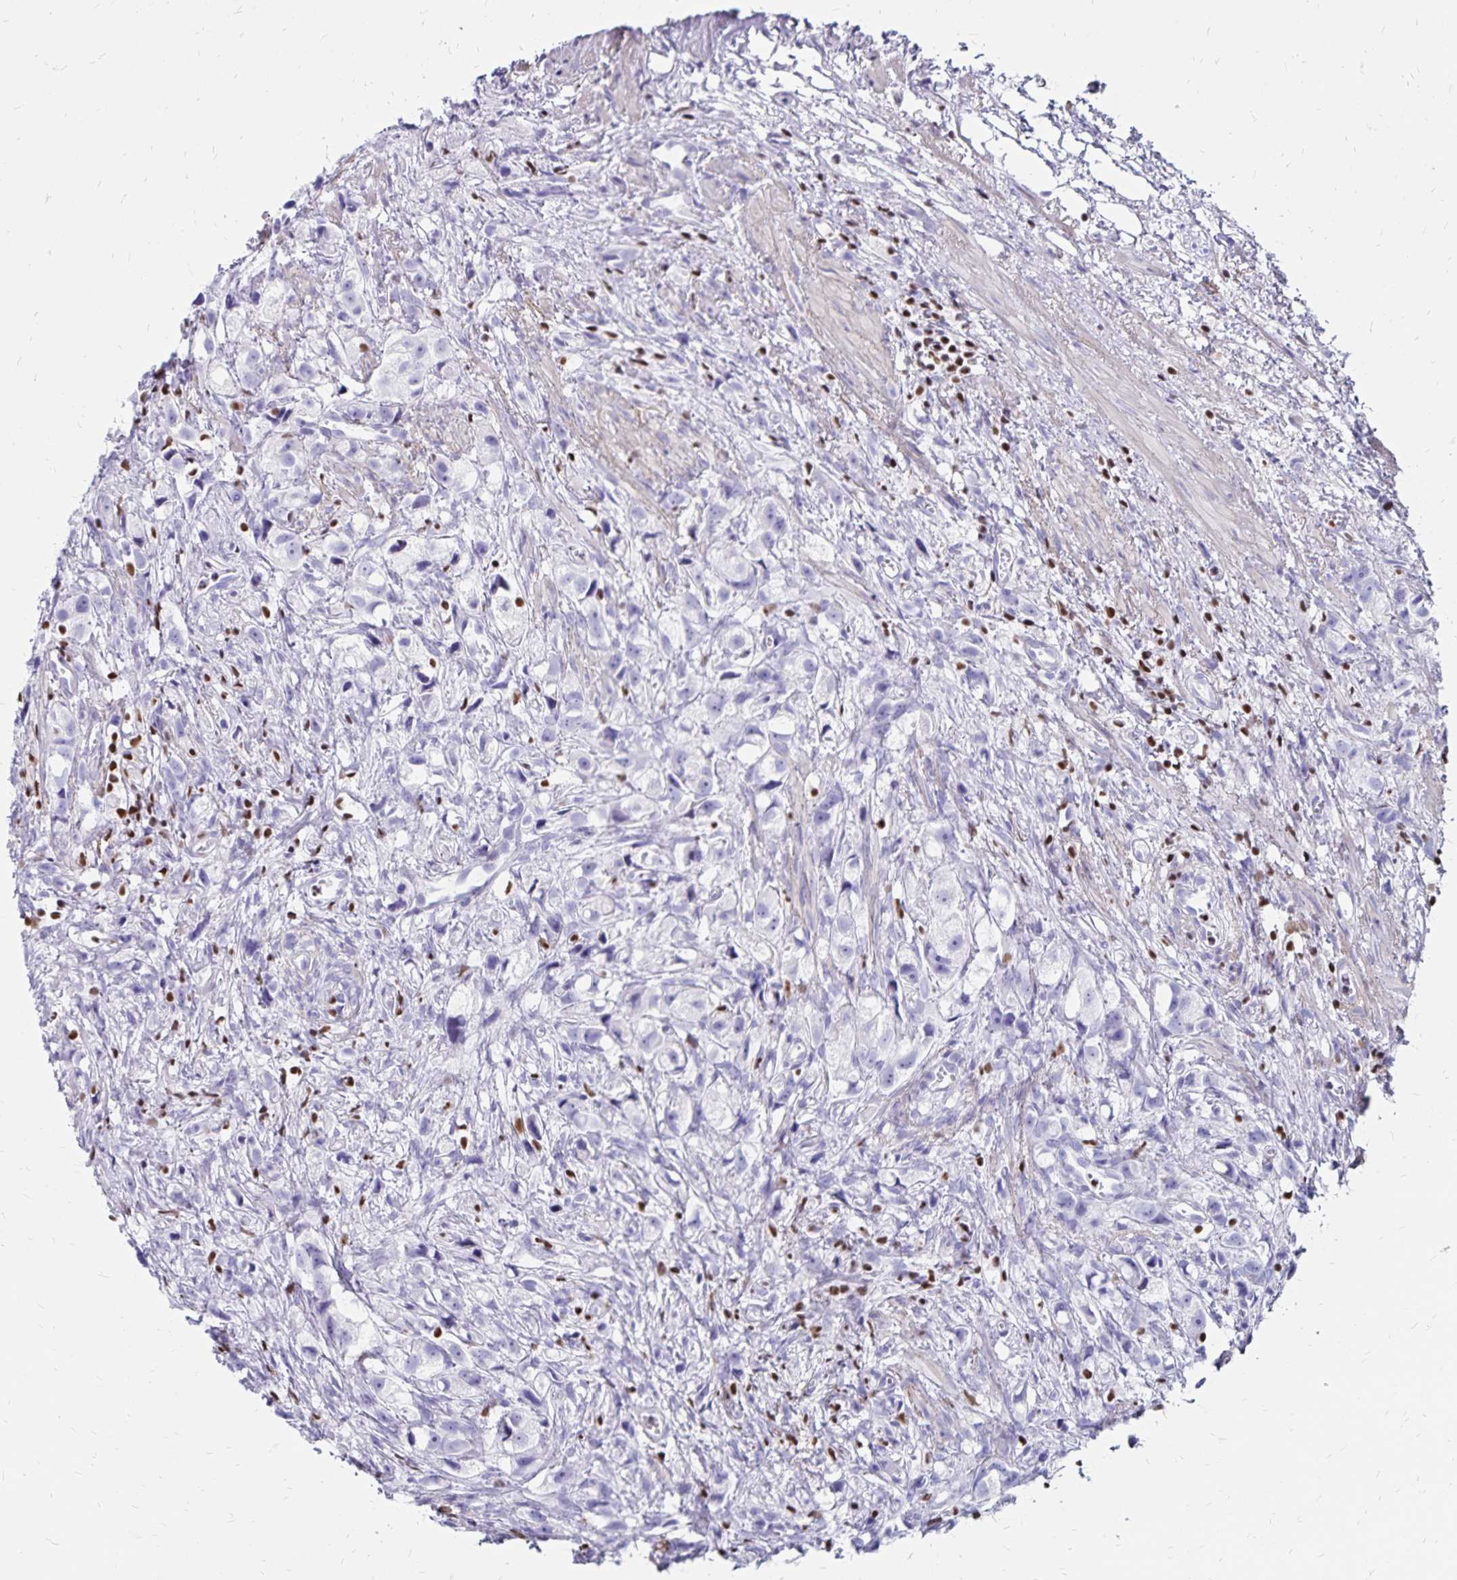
{"staining": {"intensity": "negative", "quantity": "none", "location": "none"}, "tissue": "prostate cancer", "cell_type": "Tumor cells", "image_type": "cancer", "snomed": [{"axis": "morphology", "description": "Adenocarcinoma, High grade"}, {"axis": "topography", "description": "Prostate"}], "caption": "Immunohistochemistry of human prostate high-grade adenocarcinoma exhibits no staining in tumor cells.", "gene": "IKZF1", "patient": {"sex": "male", "age": 75}}